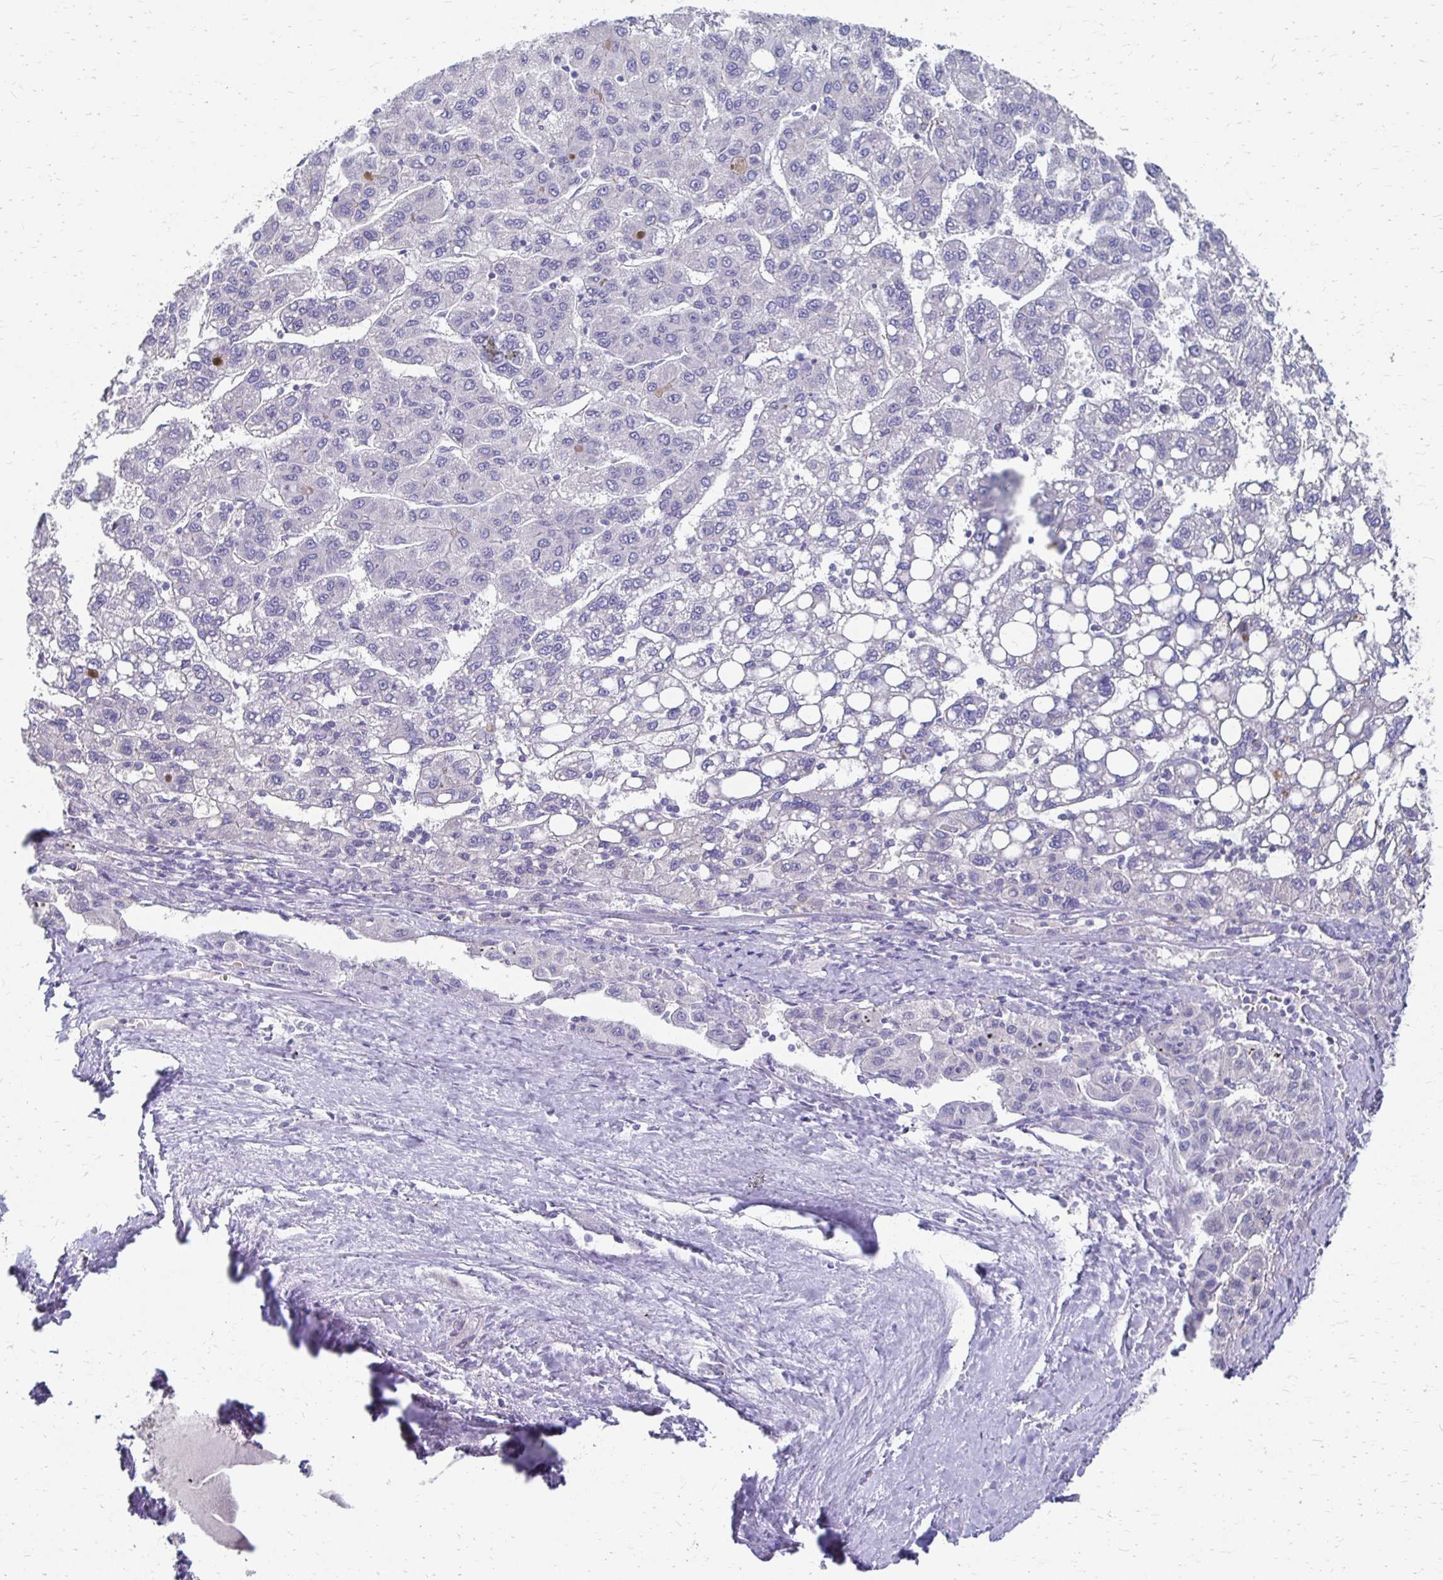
{"staining": {"intensity": "negative", "quantity": "none", "location": "none"}, "tissue": "liver cancer", "cell_type": "Tumor cells", "image_type": "cancer", "snomed": [{"axis": "morphology", "description": "Carcinoma, Hepatocellular, NOS"}, {"axis": "topography", "description": "Liver"}], "caption": "This is a histopathology image of immunohistochemistry (IHC) staining of liver cancer, which shows no staining in tumor cells. The staining was performed using DAB to visualize the protein expression in brown, while the nuclei were stained in blue with hematoxylin (Magnification: 20x).", "gene": "AKAP6", "patient": {"sex": "female", "age": 82}}